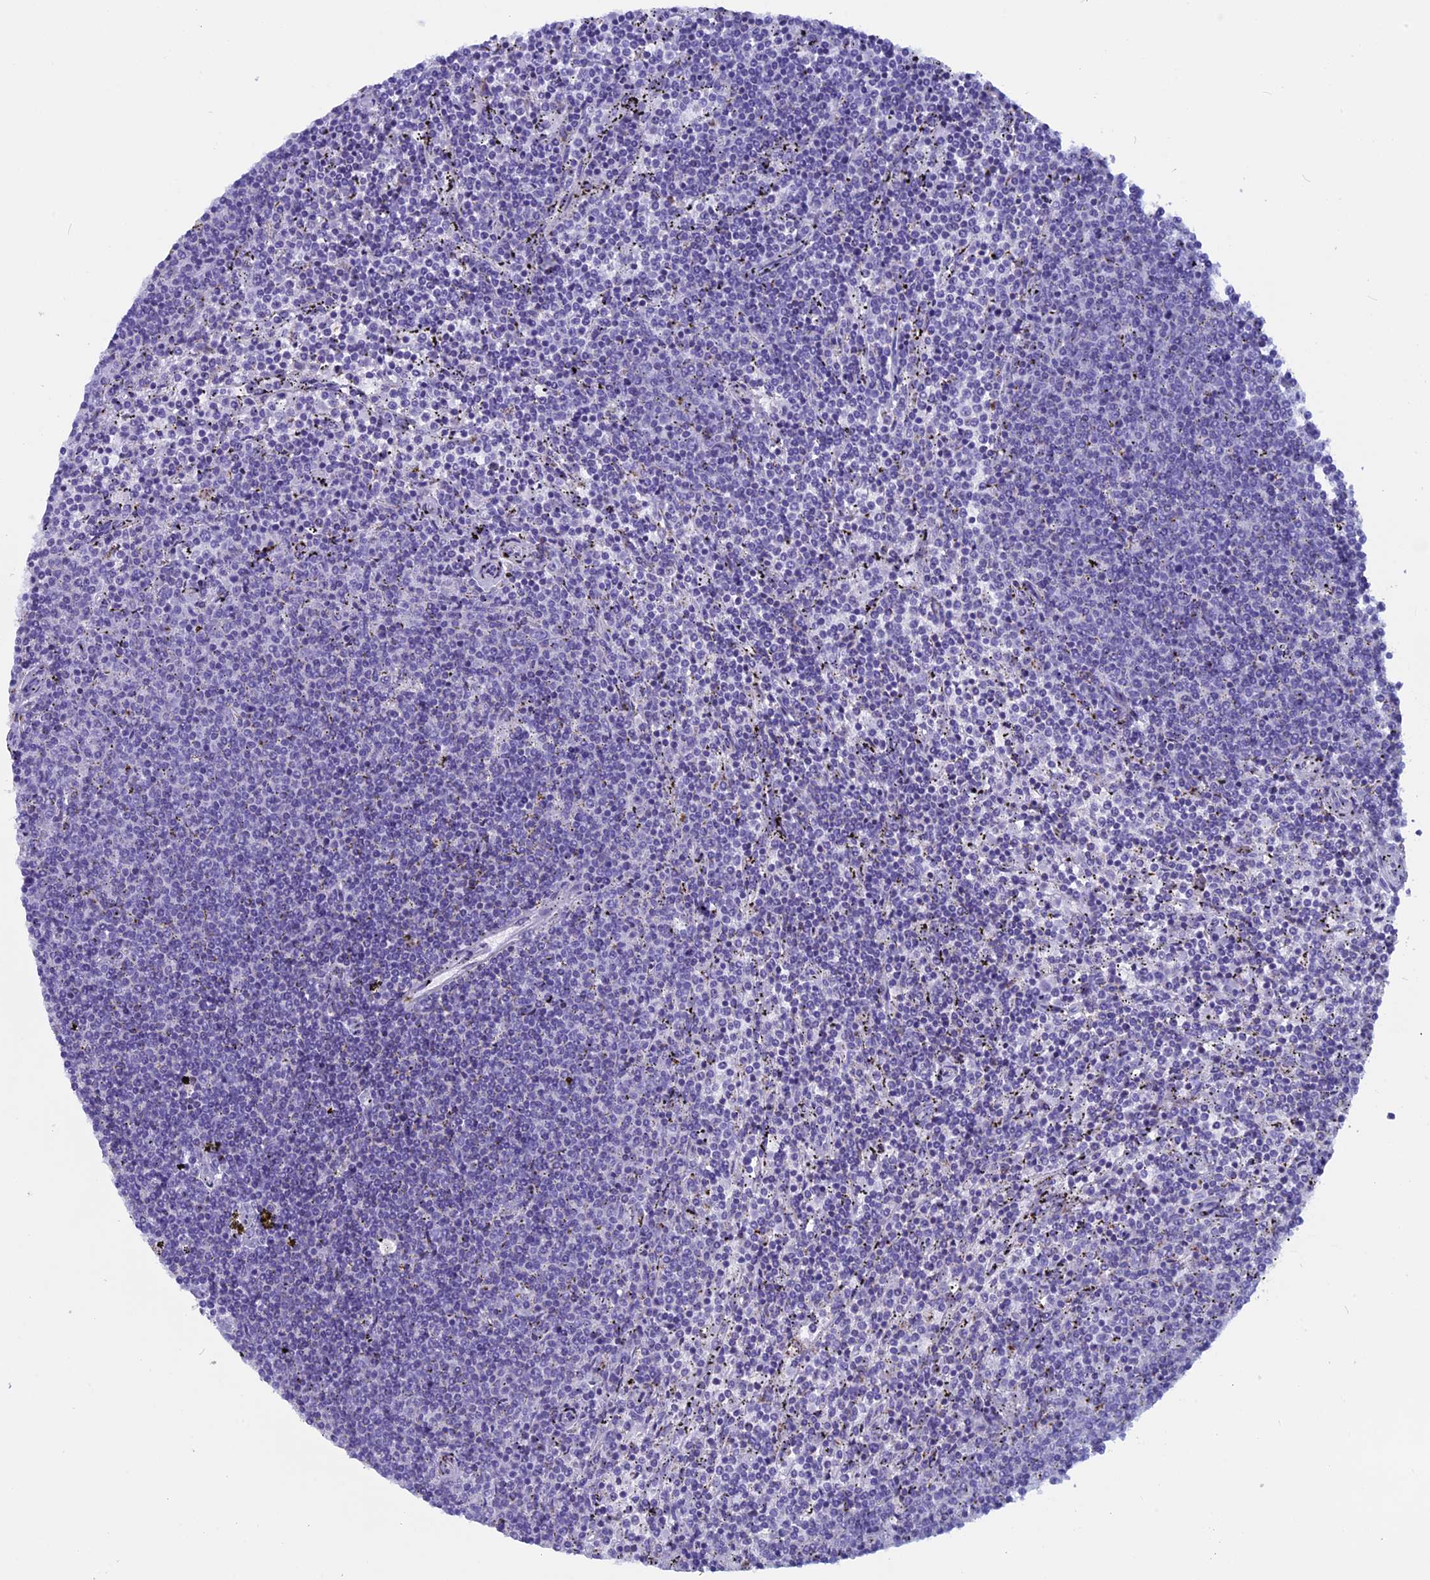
{"staining": {"intensity": "negative", "quantity": "none", "location": "none"}, "tissue": "lymphoma", "cell_type": "Tumor cells", "image_type": "cancer", "snomed": [{"axis": "morphology", "description": "Malignant lymphoma, non-Hodgkin's type, Low grade"}, {"axis": "topography", "description": "Spleen"}], "caption": "This is an immunohistochemistry (IHC) histopathology image of human low-grade malignant lymphoma, non-Hodgkin's type. There is no expression in tumor cells.", "gene": "ZNF563", "patient": {"sex": "female", "age": 50}}